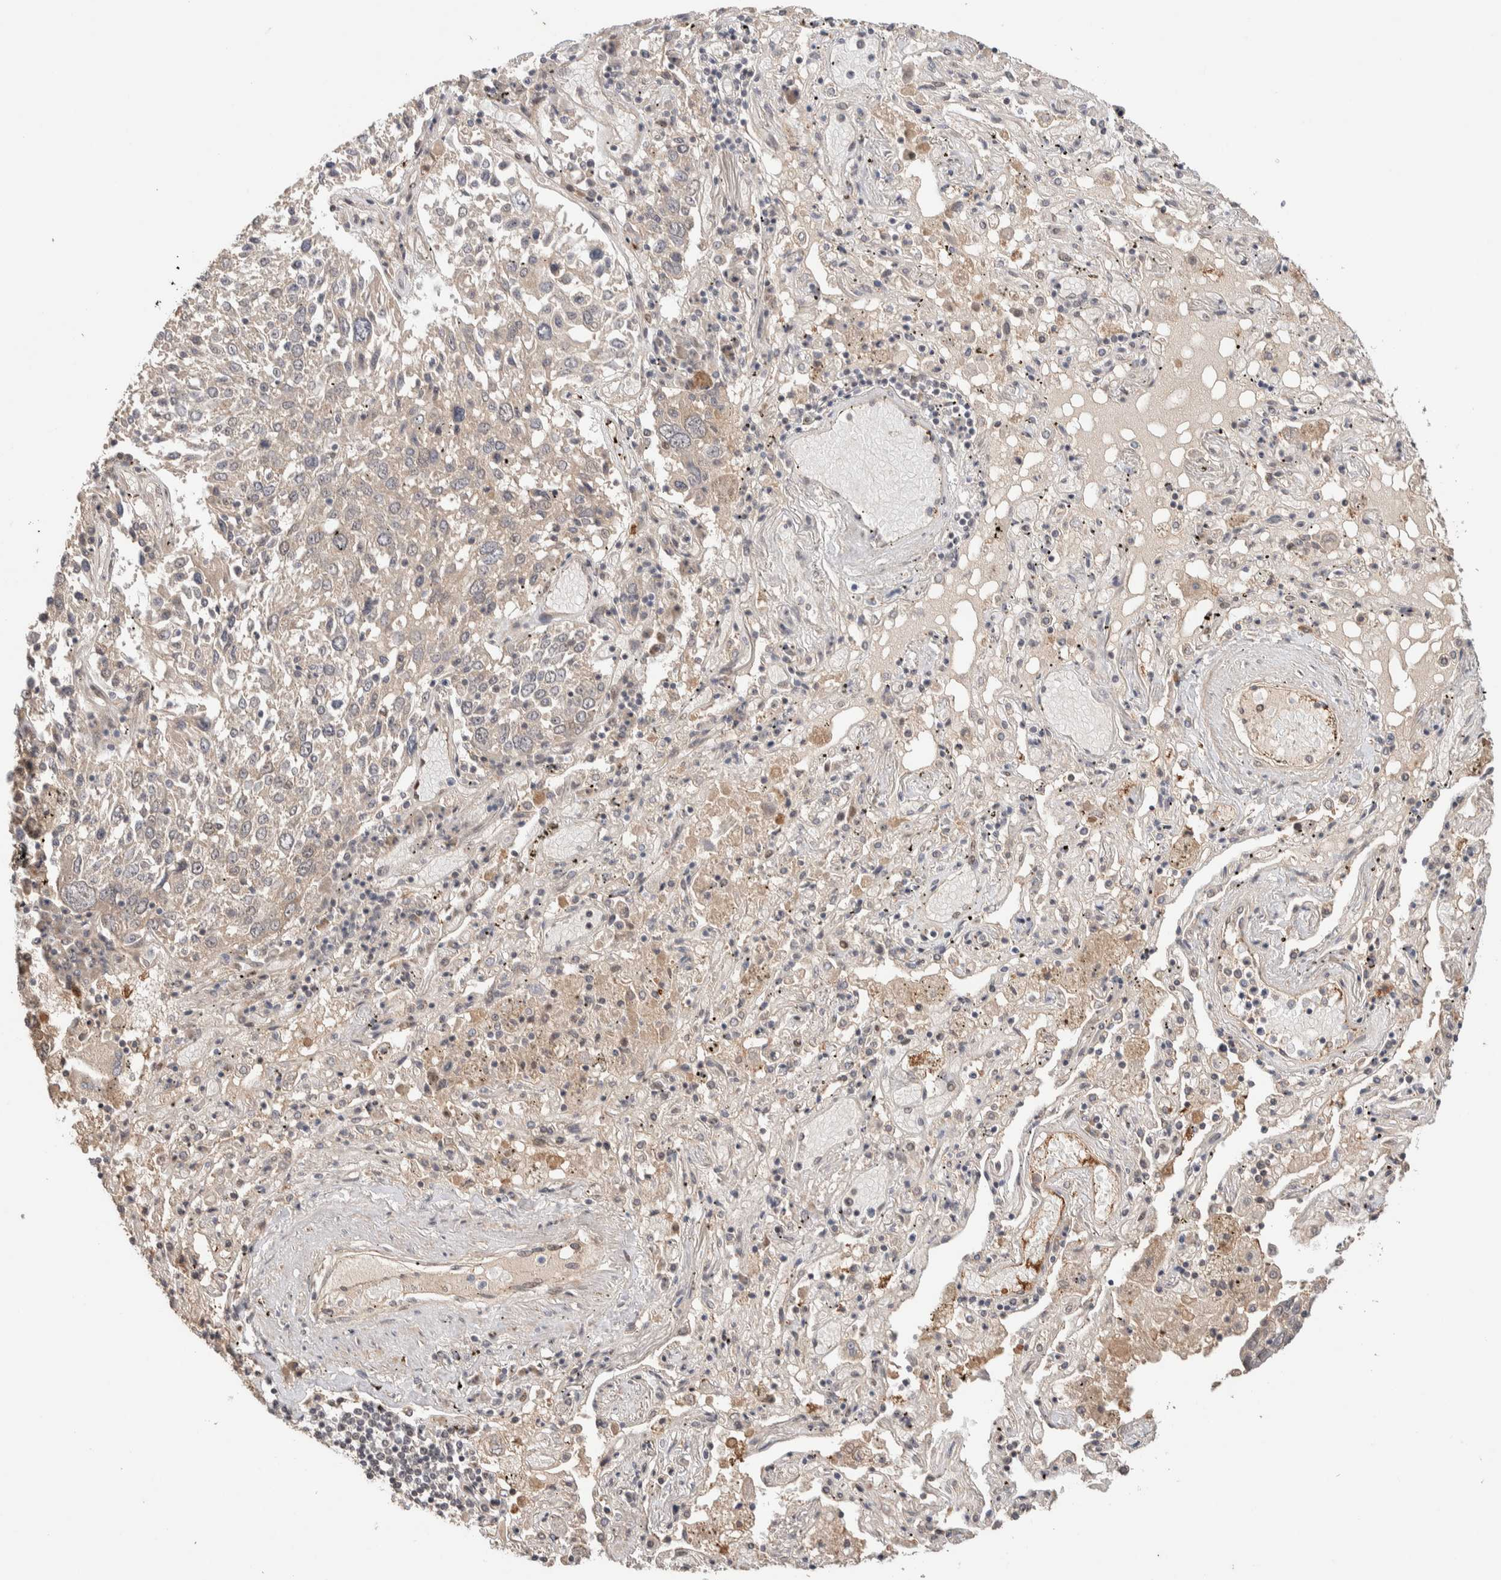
{"staining": {"intensity": "weak", "quantity": "25%-75%", "location": "cytoplasmic/membranous"}, "tissue": "lung cancer", "cell_type": "Tumor cells", "image_type": "cancer", "snomed": [{"axis": "morphology", "description": "Squamous cell carcinoma, NOS"}, {"axis": "topography", "description": "Lung"}], "caption": "Lung cancer stained with IHC demonstrates weak cytoplasmic/membranous staining in about 25%-75% of tumor cells.", "gene": "PRDM15", "patient": {"sex": "male", "age": 65}}